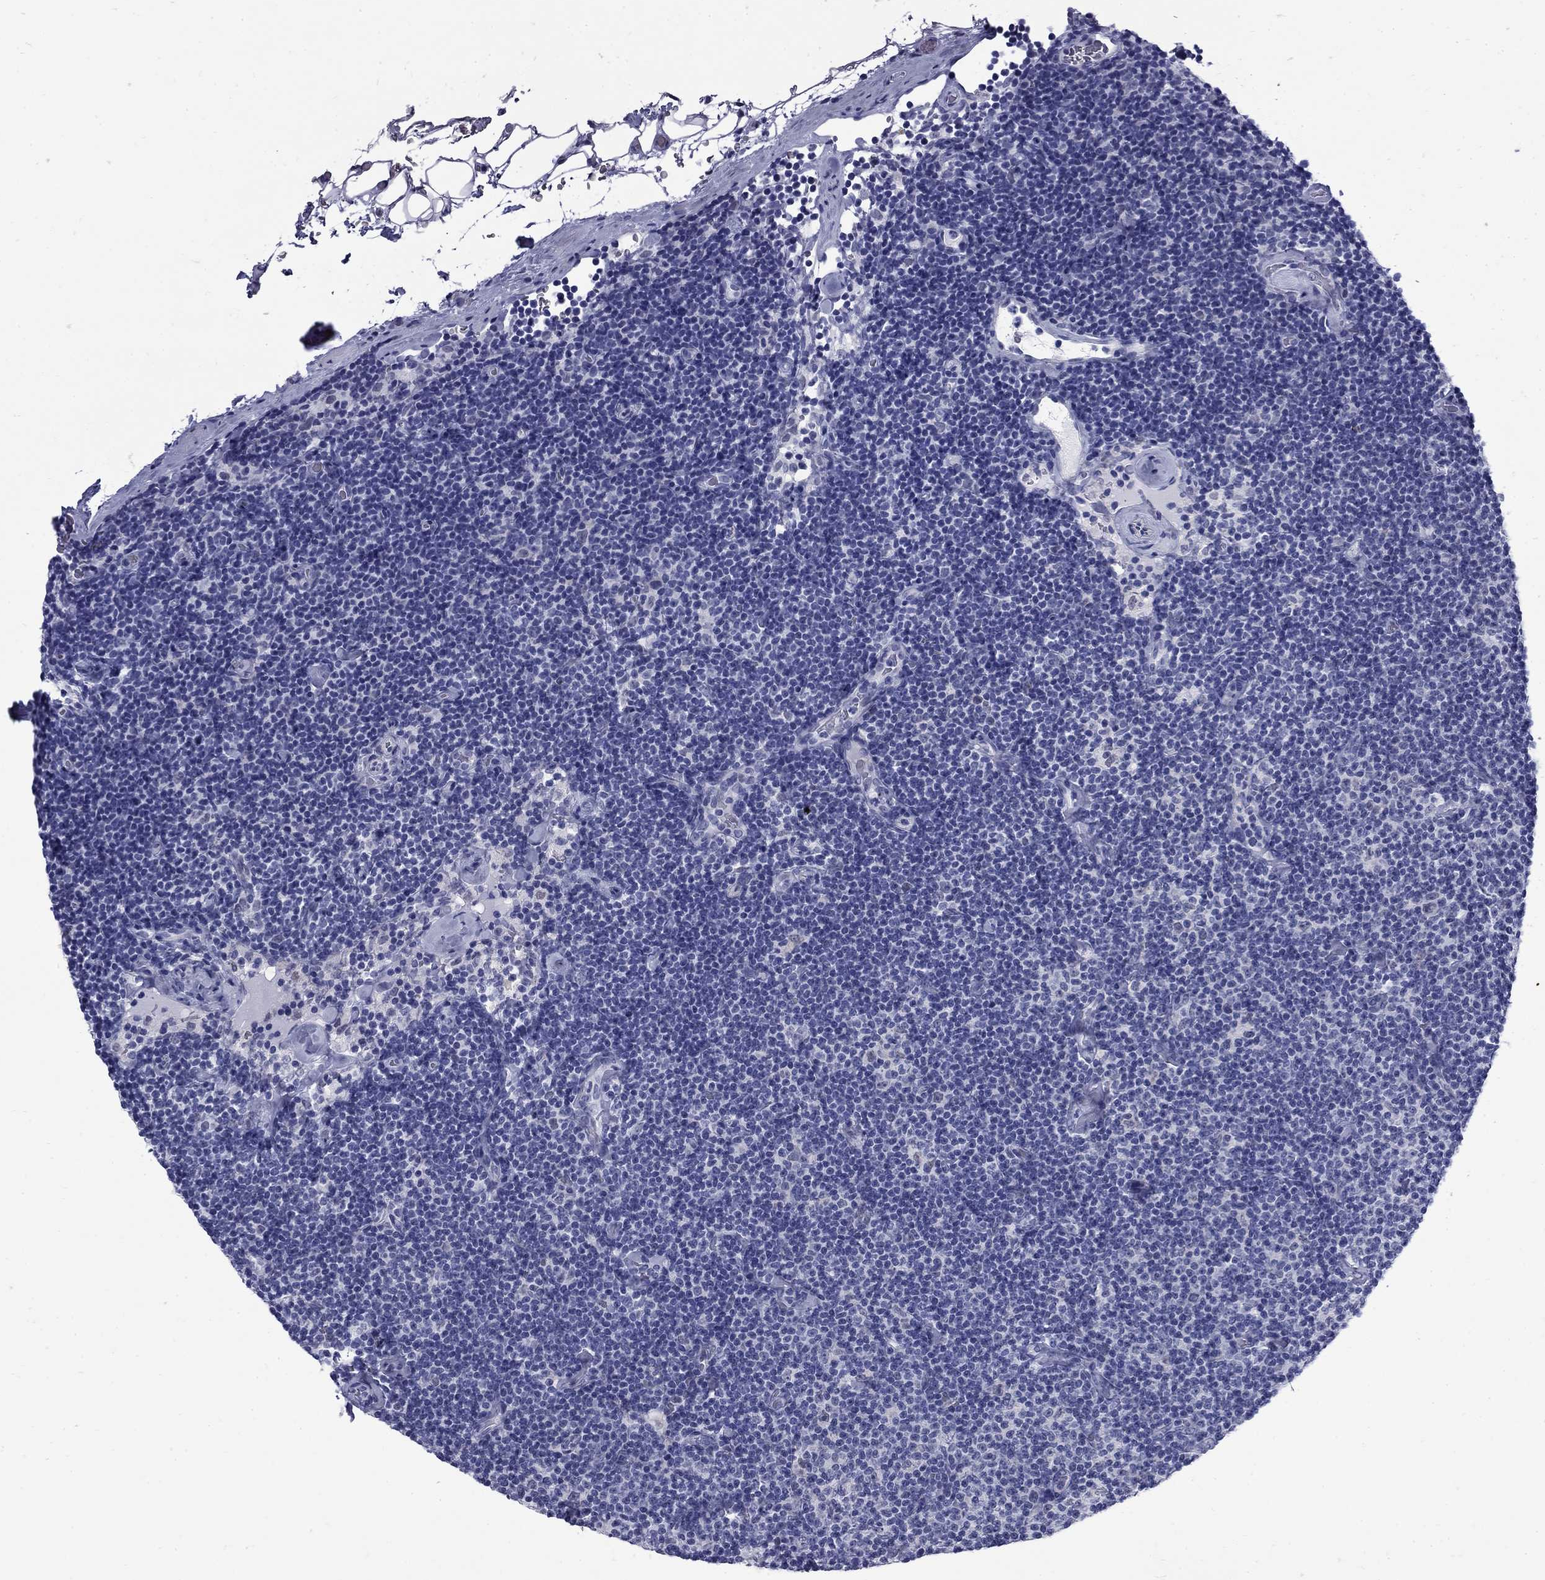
{"staining": {"intensity": "negative", "quantity": "none", "location": "none"}, "tissue": "lymphoma", "cell_type": "Tumor cells", "image_type": "cancer", "snomed": [{"axis": "morphology", "description": "Malignant lymphoma, non-Hodgkin's type, Low grade"}, {"axis": "topography", "description": "Lymph node"}], "caption": "This is an immunohistochemistry (IHC) image of lymphoma. There is no positivity in tumor cells.", "gene": "MGARP", "patient": {"sex": "male", "age": 81}}